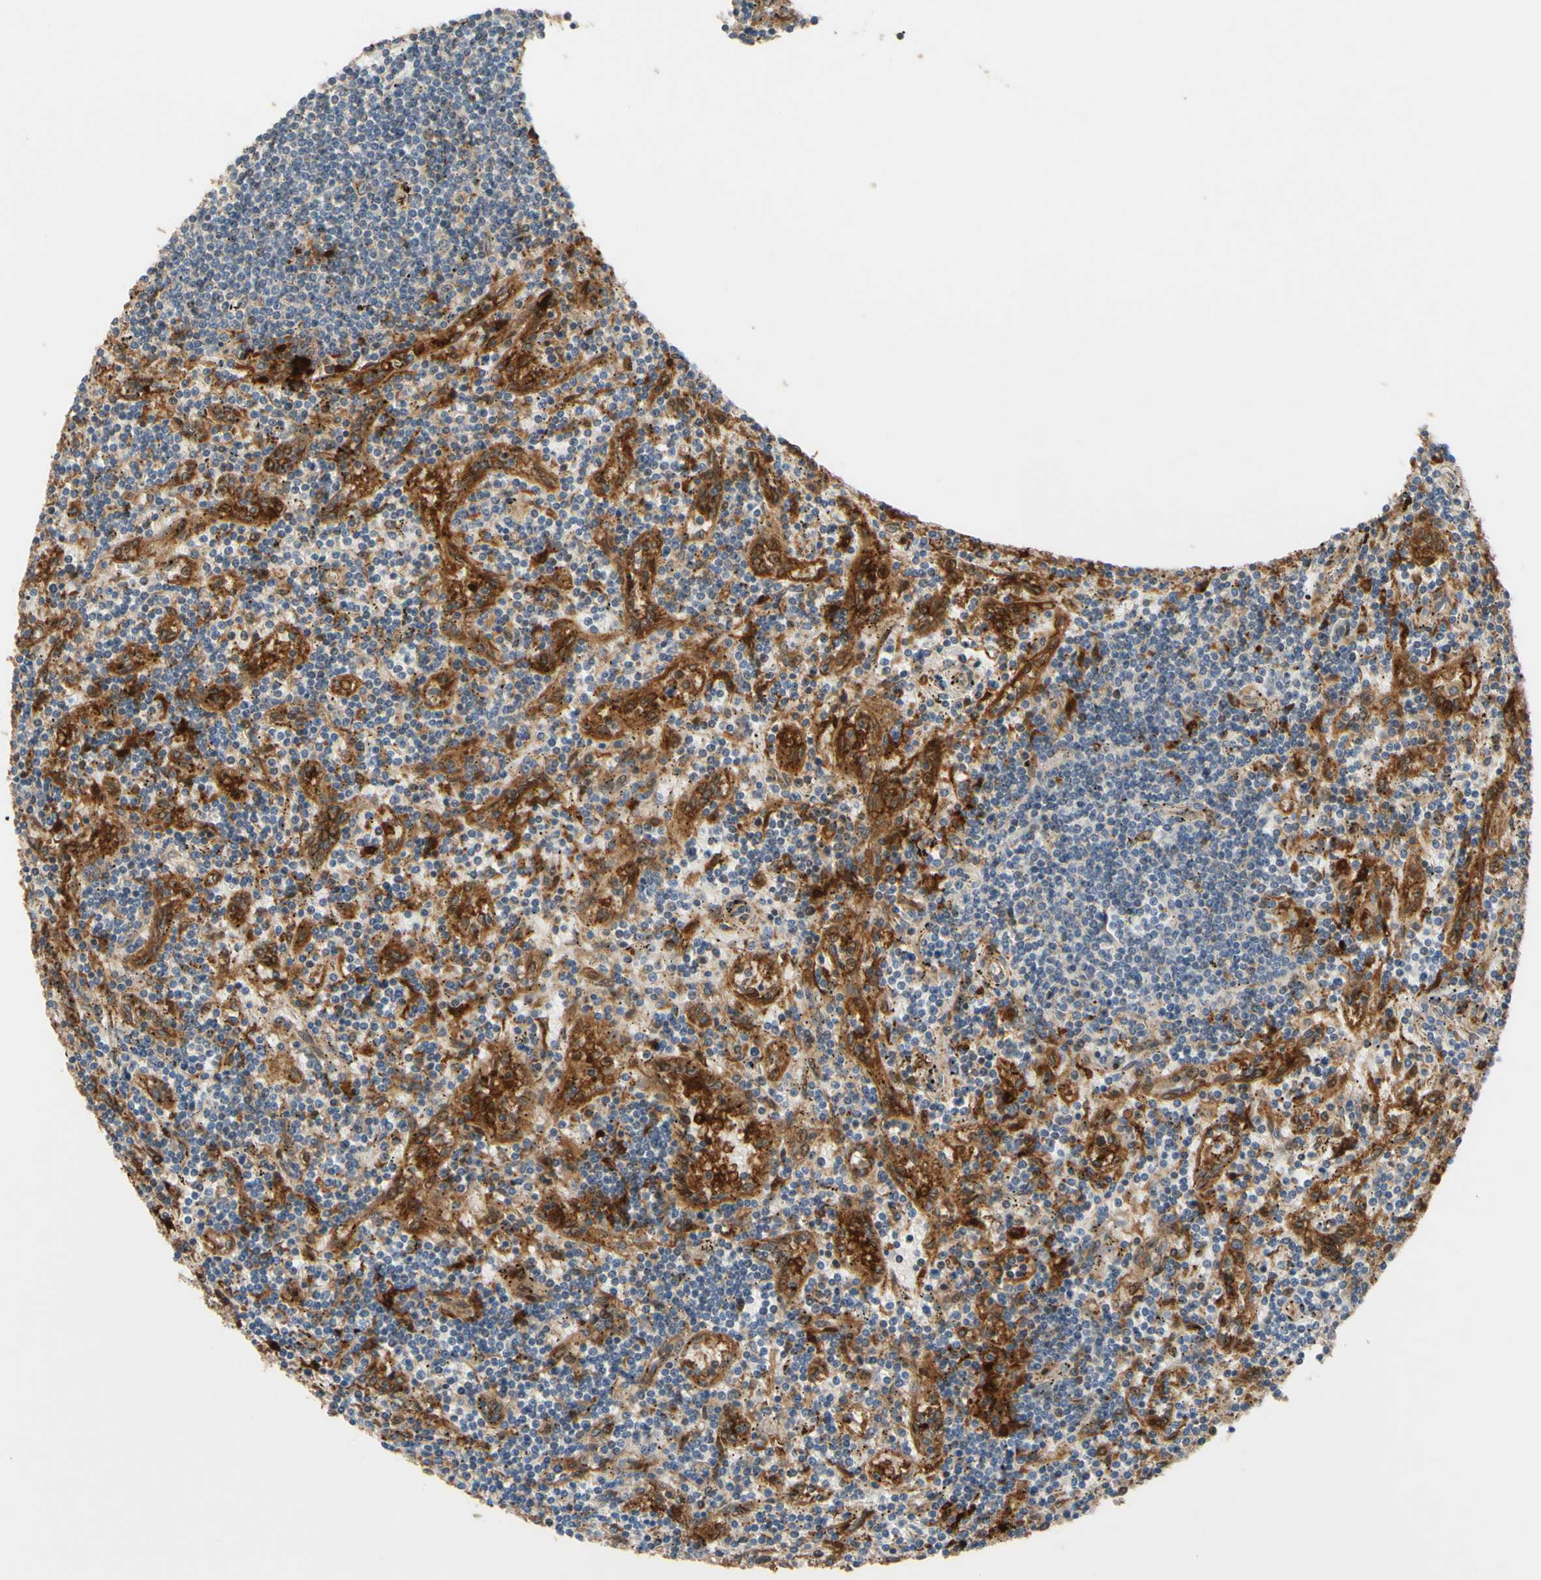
{"staining": {"intensity": "negative", "quantity": "none", "location": "none"}, "tissue": "lymphoma", "cell_type": "Tumor cells", "image_type": "cancer", "snomed": [{"axis": "morphology", "description": "Malignant lymphoma, non-Hodgkin's type, Low grade"}, {"axis": "topography", "description": "Spleen"}], "caption": "This is an immunohistochemistry (IHC) micrograph of human malignant lymphoma, non-Hodgkin's type (low-grade). There is no expression in tumor cells.", "gene": "SPTLC1", "patient": {"sex": "male", "age": 76}}